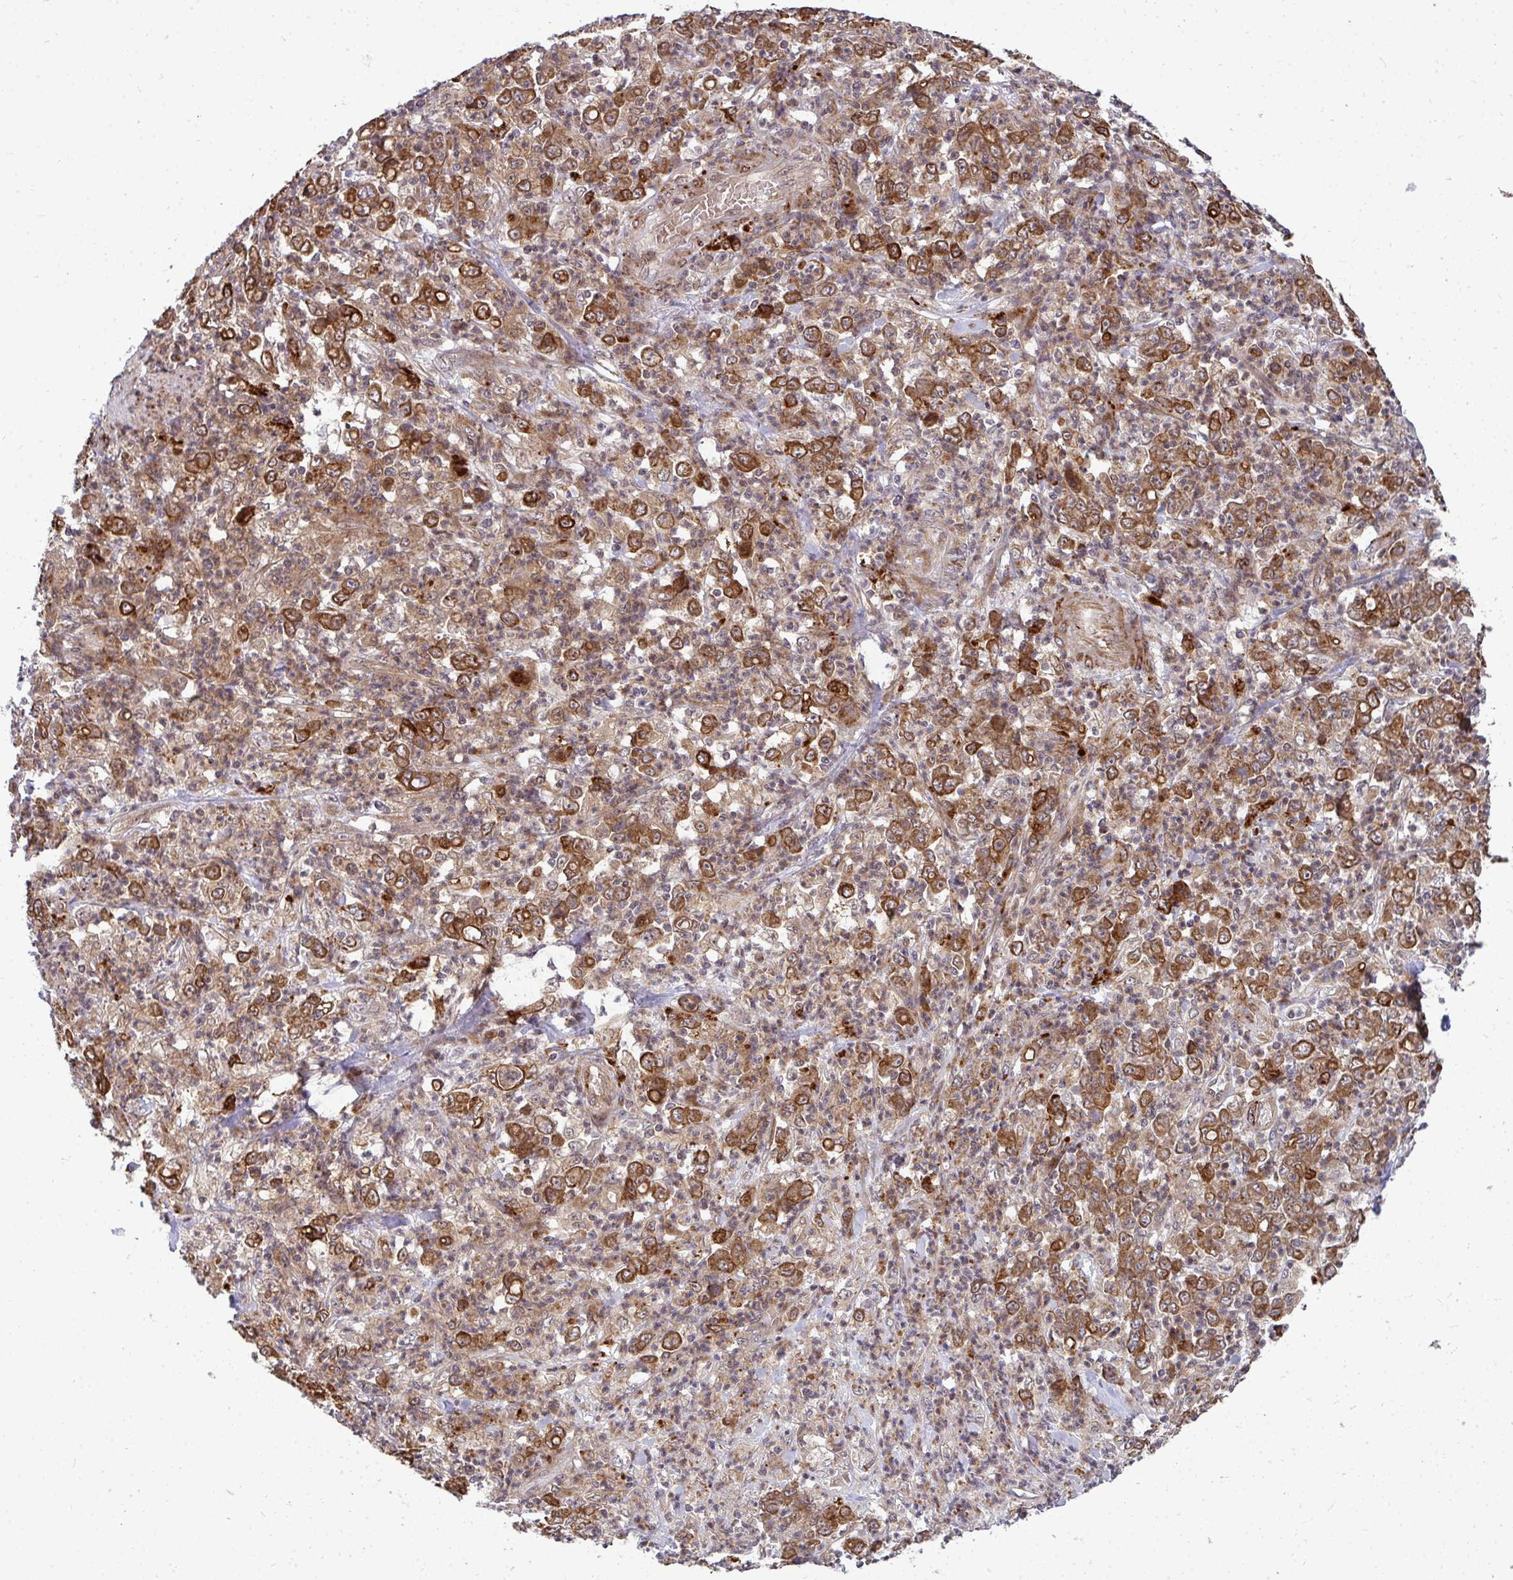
{"staining": {"intensity": "strong", "quantity": ">75%", "location": "cytoplasmic/membranous"}, "tissue": "stomach cancer", "cell_type": "Tumor cells", "image_type": "cancer", "snomed": [{"axis": "morphology", "description": "Adenocarcinoma, NOS"}, {"axis": "topography", "description": "Stomach, lower"}], "caption": "Stomach cancer stained with a brown dye reveals strong cytoplasmic/membranous positive positivity in about >75% of tumor cells.", "gene": "TRIM44", "patient": {"sex": "female", "age": 71}}